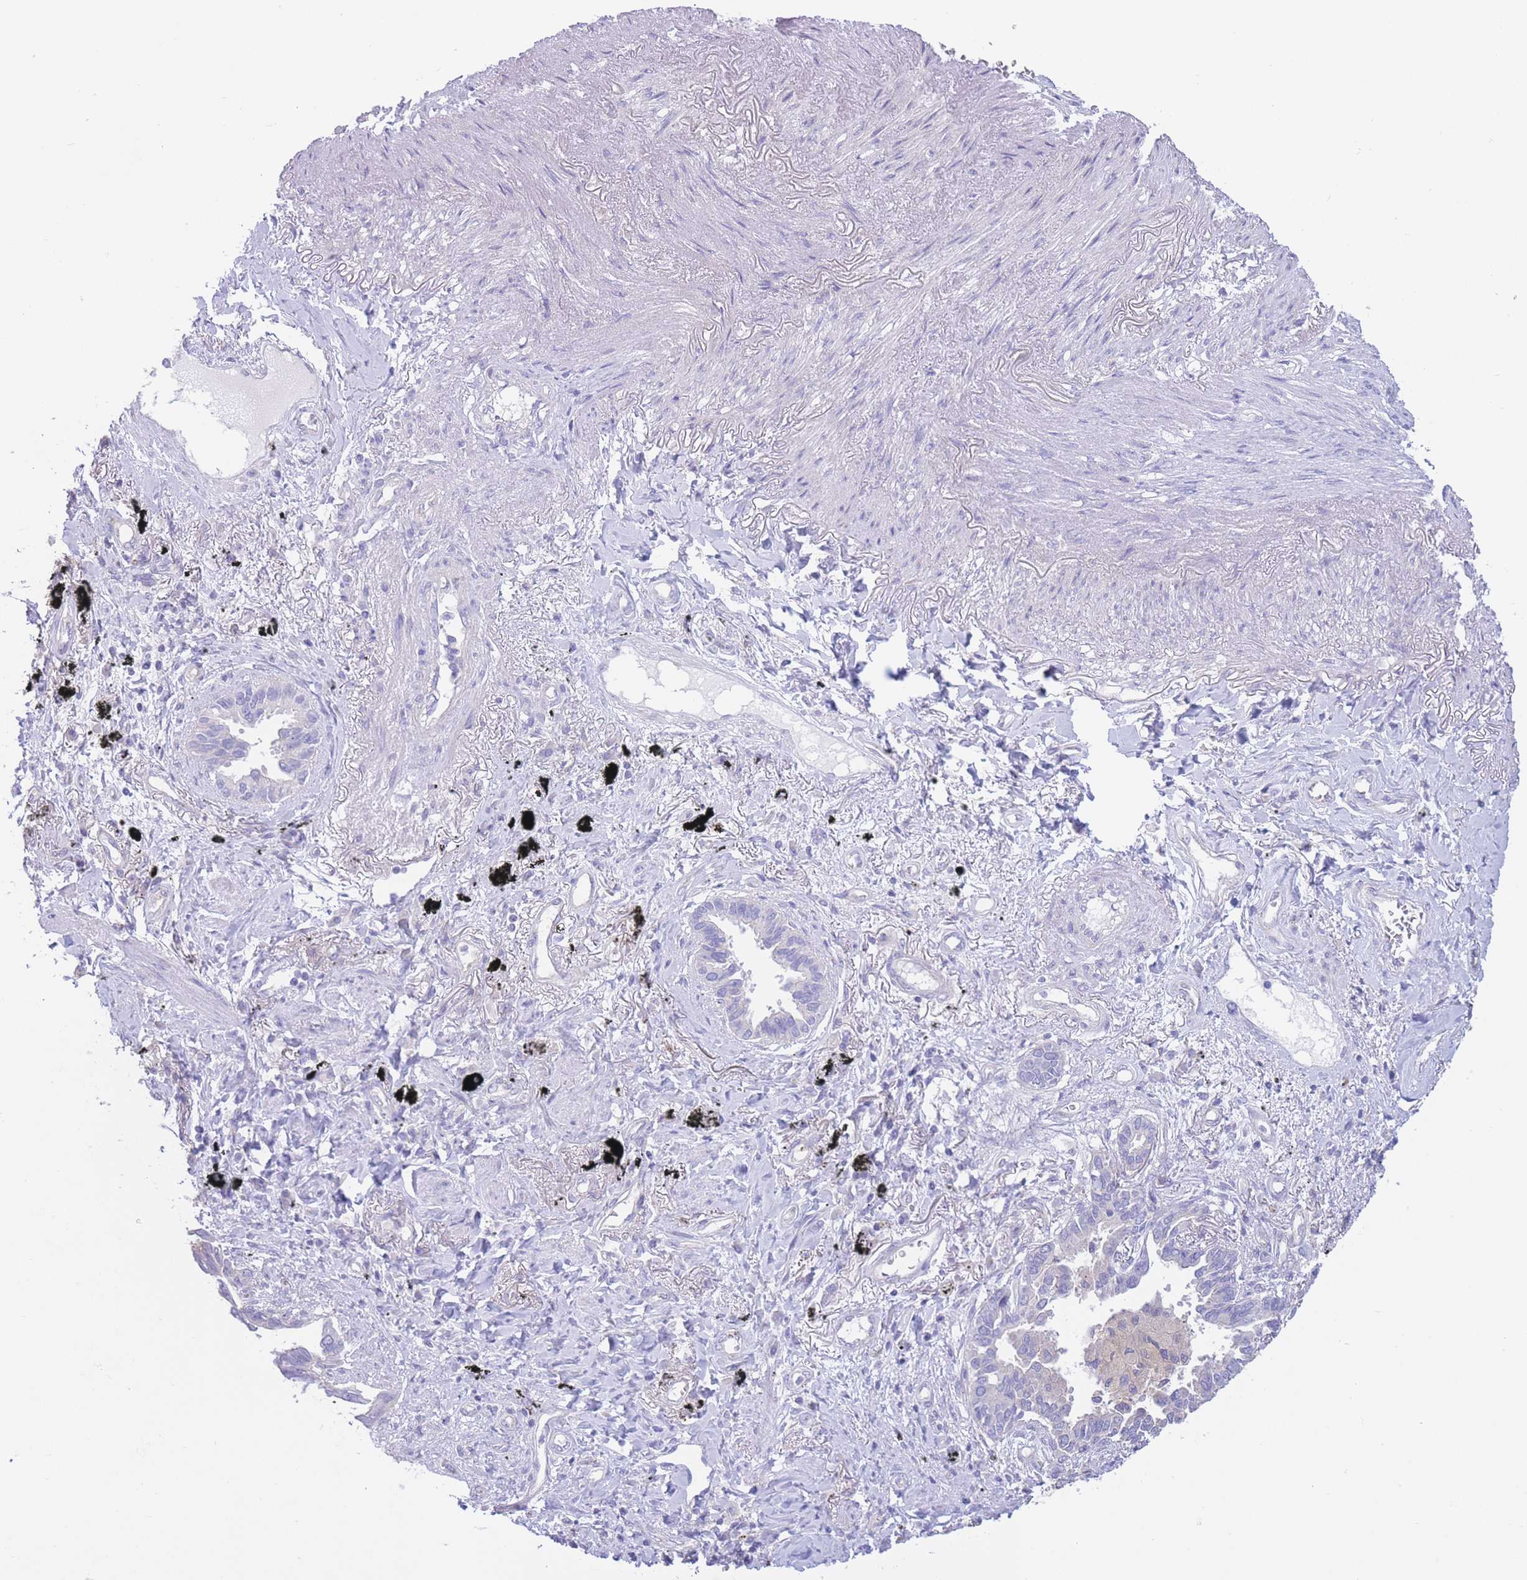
{"staining": {"intensity": "negative", "quantity": "none", "location": "none"}, "tissue": "lung cancer", "cell_type": "Tumor cells", "image_type": "cancer", "snomed": [{"axis": "morphology", "description": "Adenocarcinoma, NOS"}, {"axis": "topography", "description": "Lung"}], "caption": "Lung cancer stained for a protein using immunohistochemistry (IHC) demonstrates no staining tumor cells.", "gene": "ALS2CL", "patient": {"sex": "male", "age": 67}}